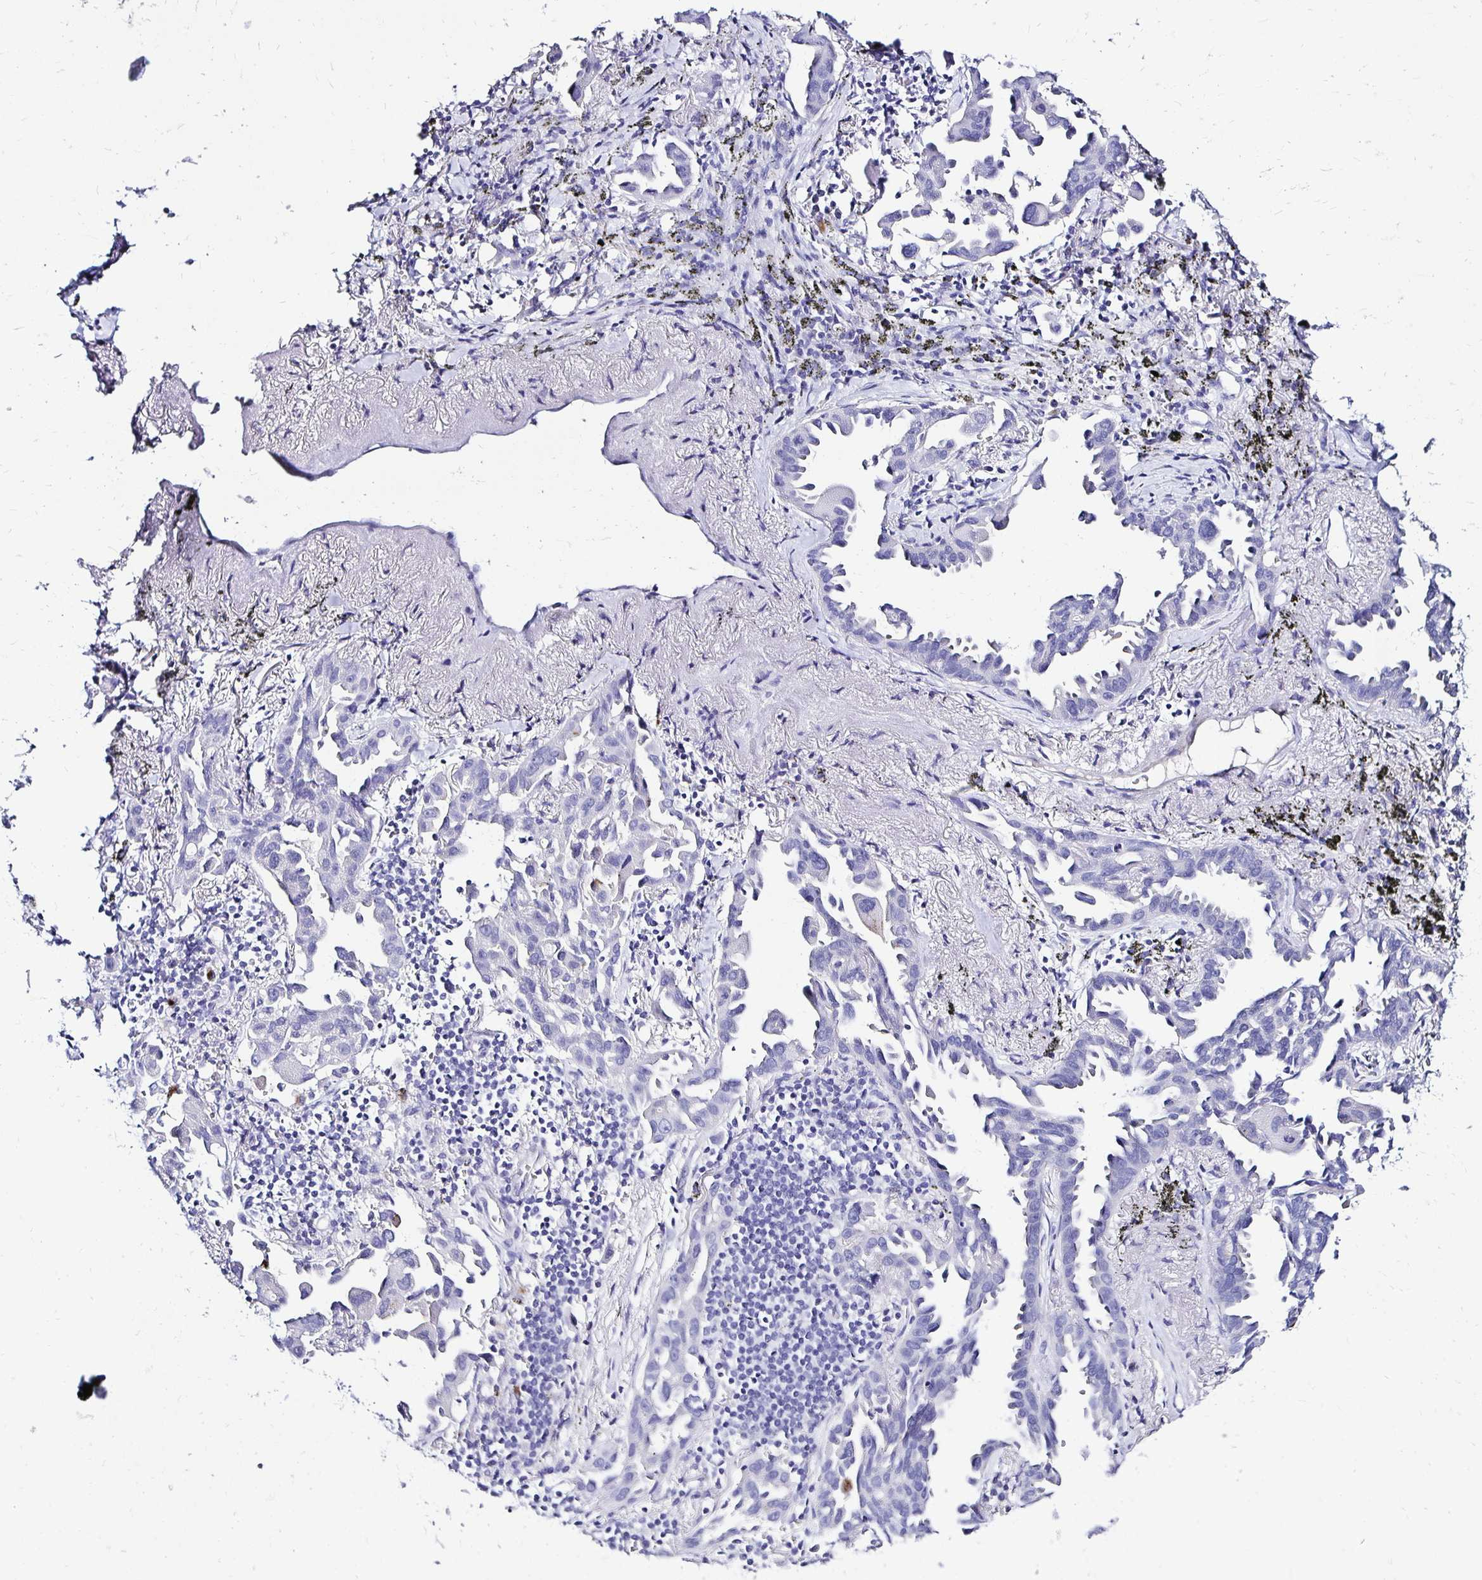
{"staining": {"intensity": "negative", "quantity": "none", "location": "none"}, "tissue": "lung cancer", "cell_type": "Tumor cells", "image_type": "cancer", "snomed": [{"axis": "morphology", "description": "Adenocarcinoma, NOS"}, {"axis": "topography", "description": "Lung"}], "caption": "Immunohistochemistry of lung cancer (adenocarcinoma) exhibits no positivity in tumor cells.", "gene": "KCNT1", "patient": {"sex": "male", "age": 68}}